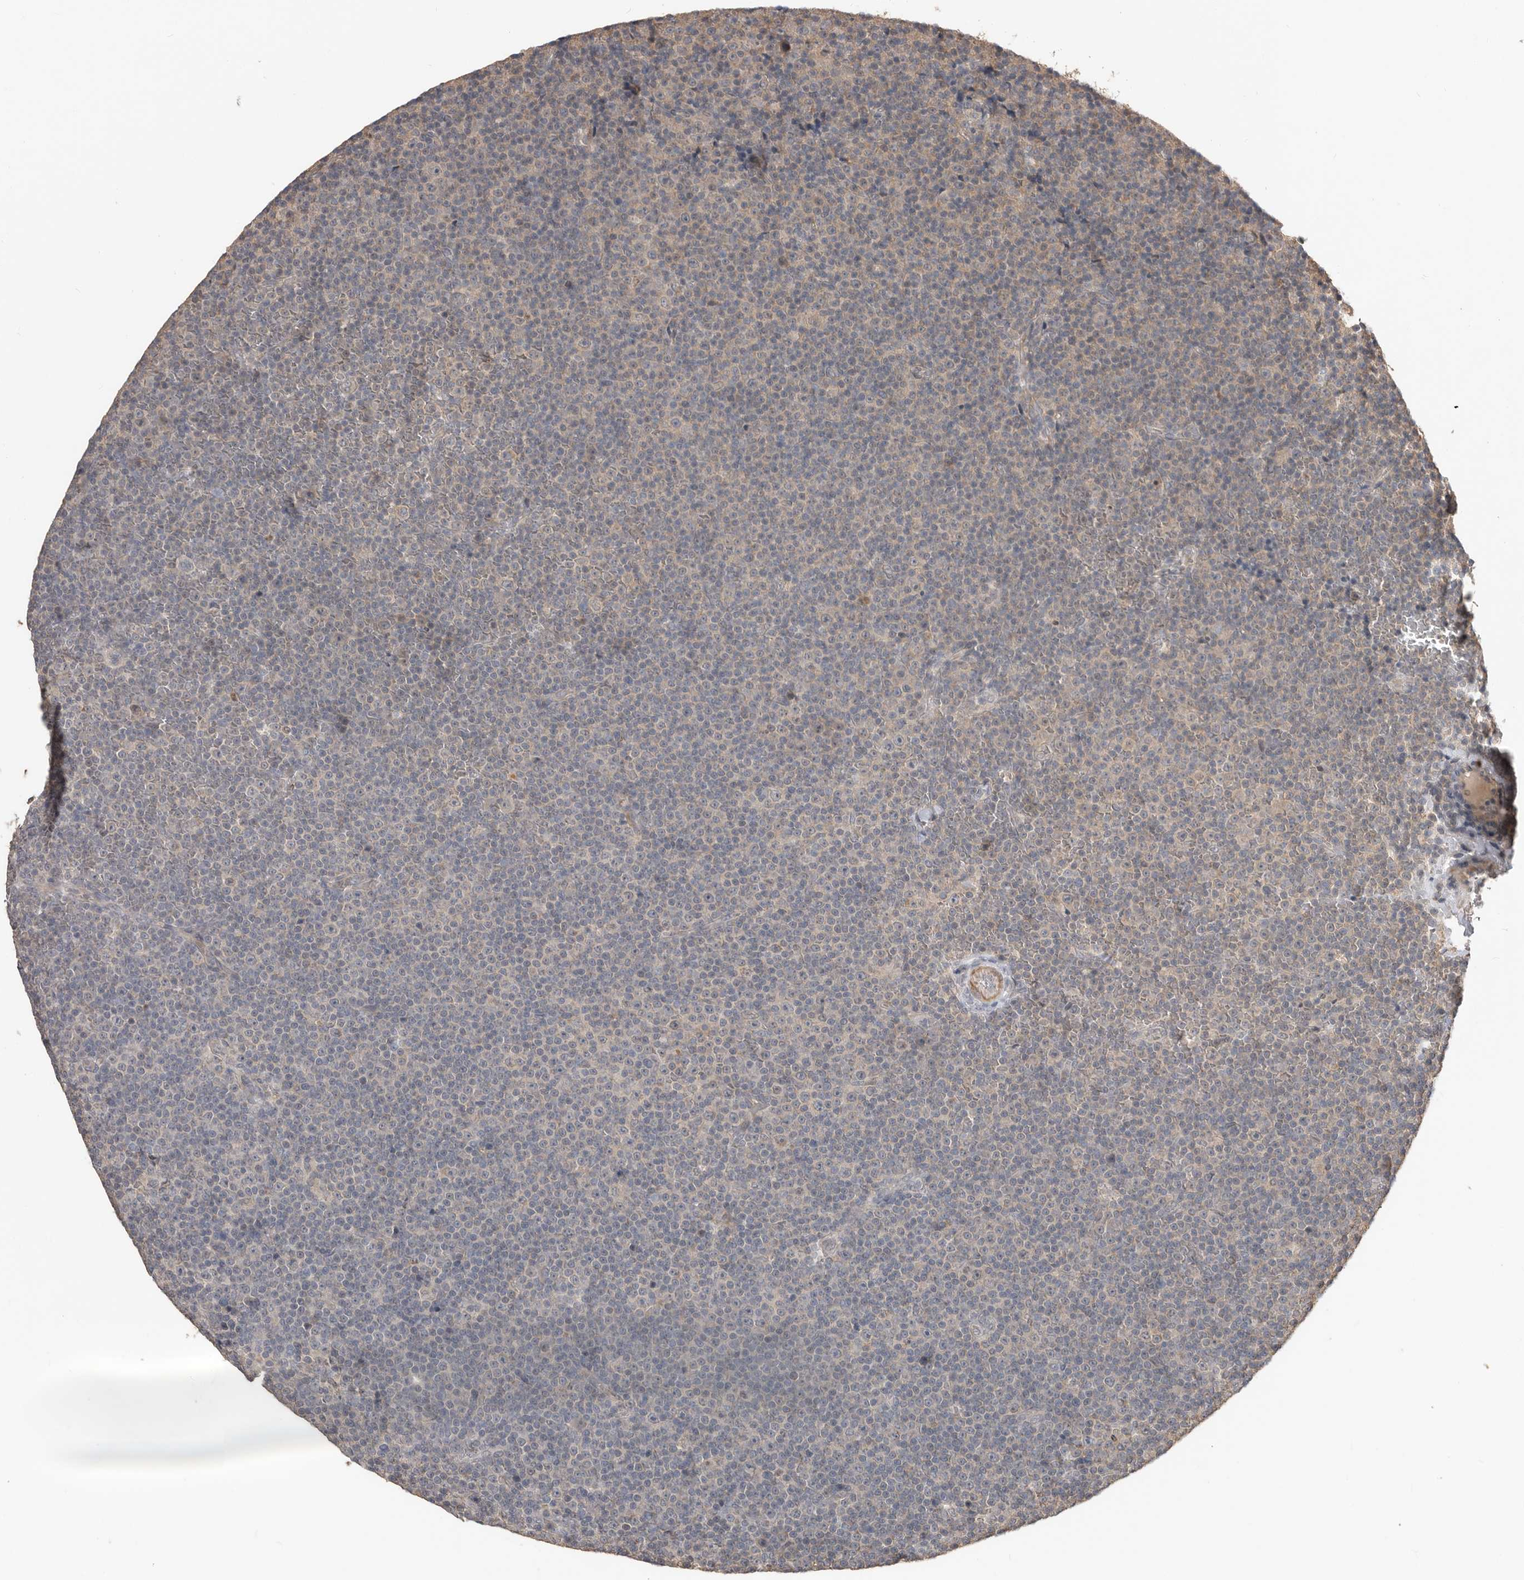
{"staining": {"intensity": "negative", "quantity": "none", "location": "none"}, "tissue": "lymphoma", "cell_type": "Tumor cells", "image_type": "cancer", "snomed": [{"axis": "morphology", "description": "Malignant lymphoma, non-Hodgkin's type, Low grade"}, {"axis": "topography", "description": "Lymph node"}], "caption": "Immunohistochemistry (IHC) image of lymphoma stained for a protein (brown), which shows no positivity in tumor cells.", "gene": "BAMBI", "patient": {"sex": "female", "age": 67}}